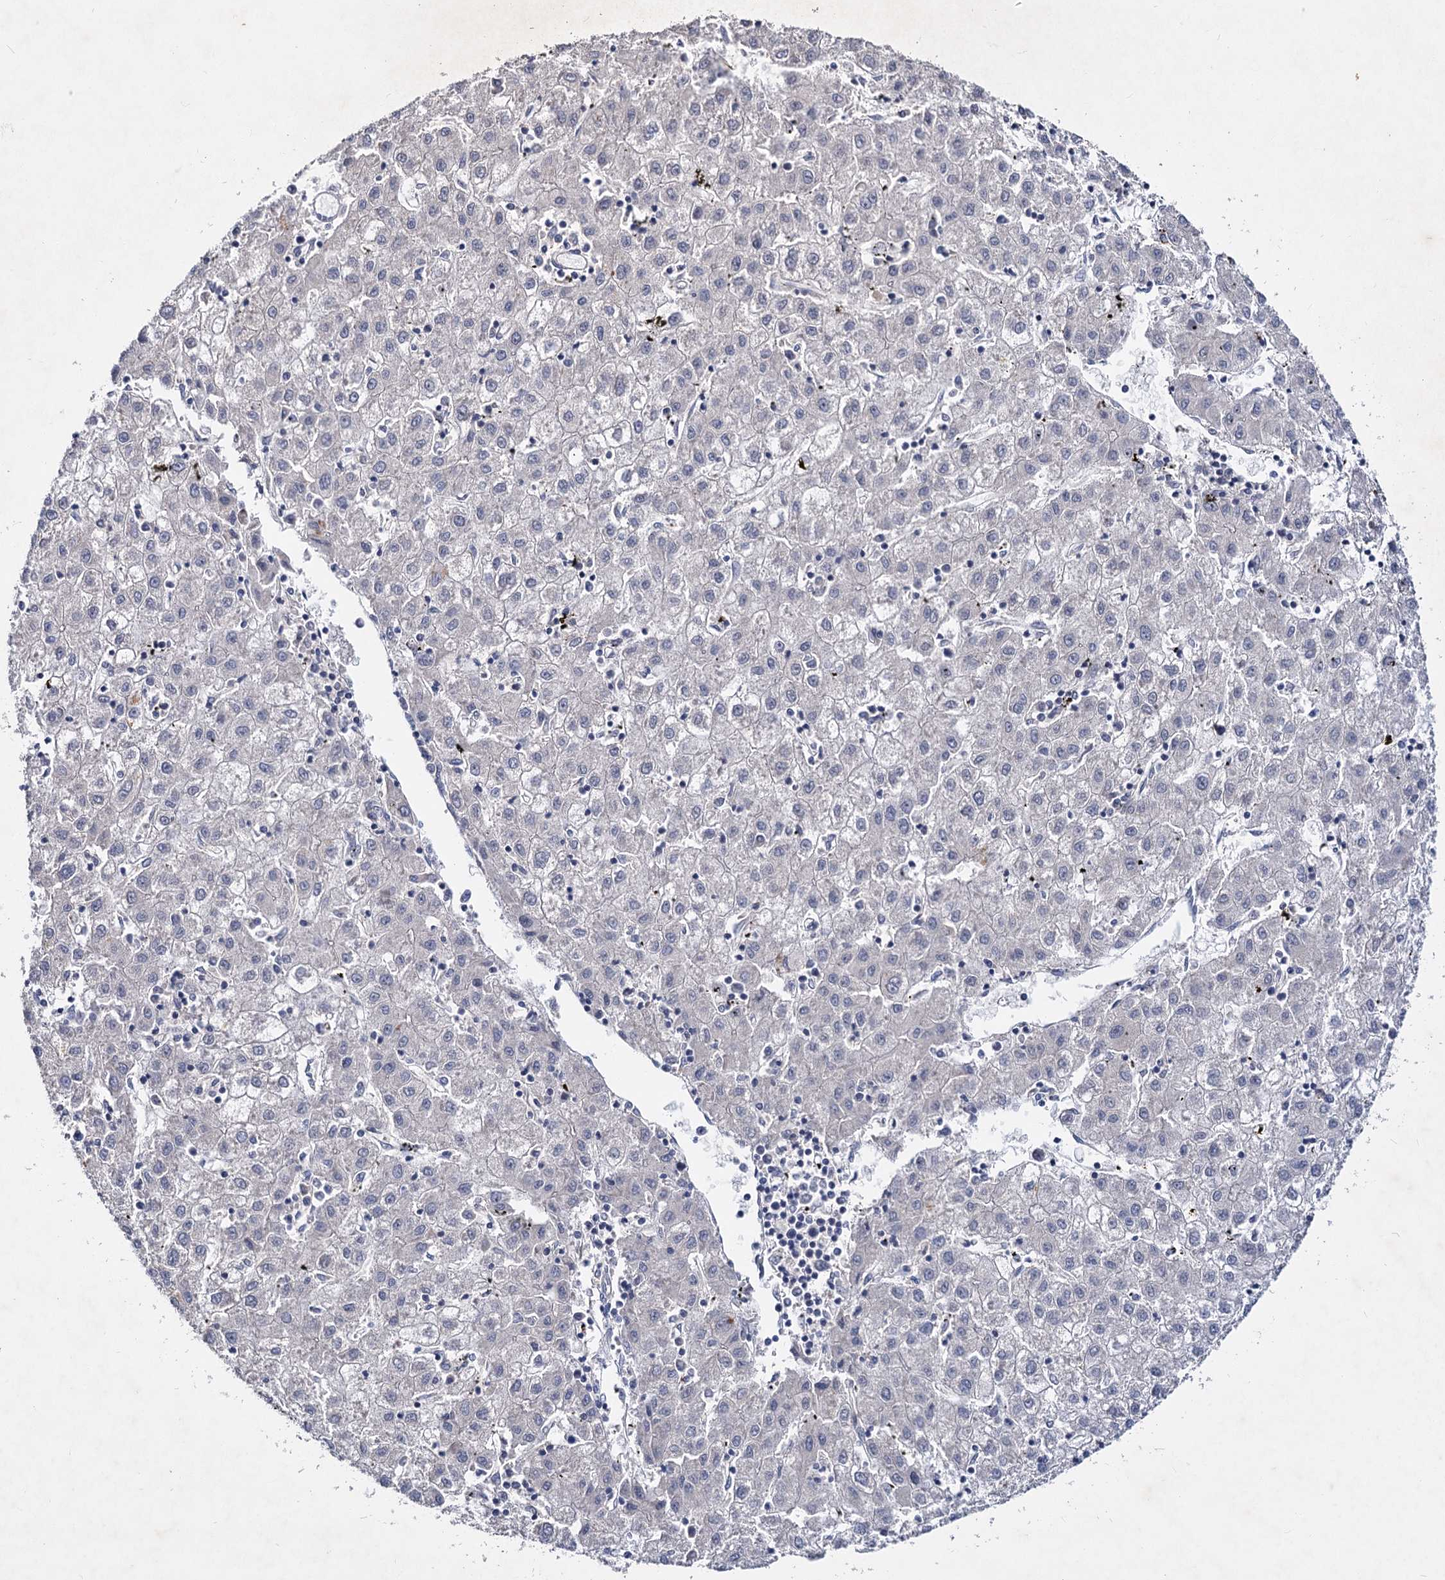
{"staining": {"intensity": "negative", "quantity": "none", "location": "none"}, "tissue": "liver cancer", "cell_type": "Tumor cells", "image_type": "cancer", "snomed": [{"axis": "morphology", "description": "Carcinoma, Hepatocellular, NOS"}, {"axis": "topography", "description": "Liver"}], "caption": "An immunohistochemistry photomicrograph of liver hepatocellular carcinoma is shown. There is no staining in tumor cells of liver hepatocellular carcinoma.", "gene": "ATP9A", "patient": {"sex": "male", "age": 72}}